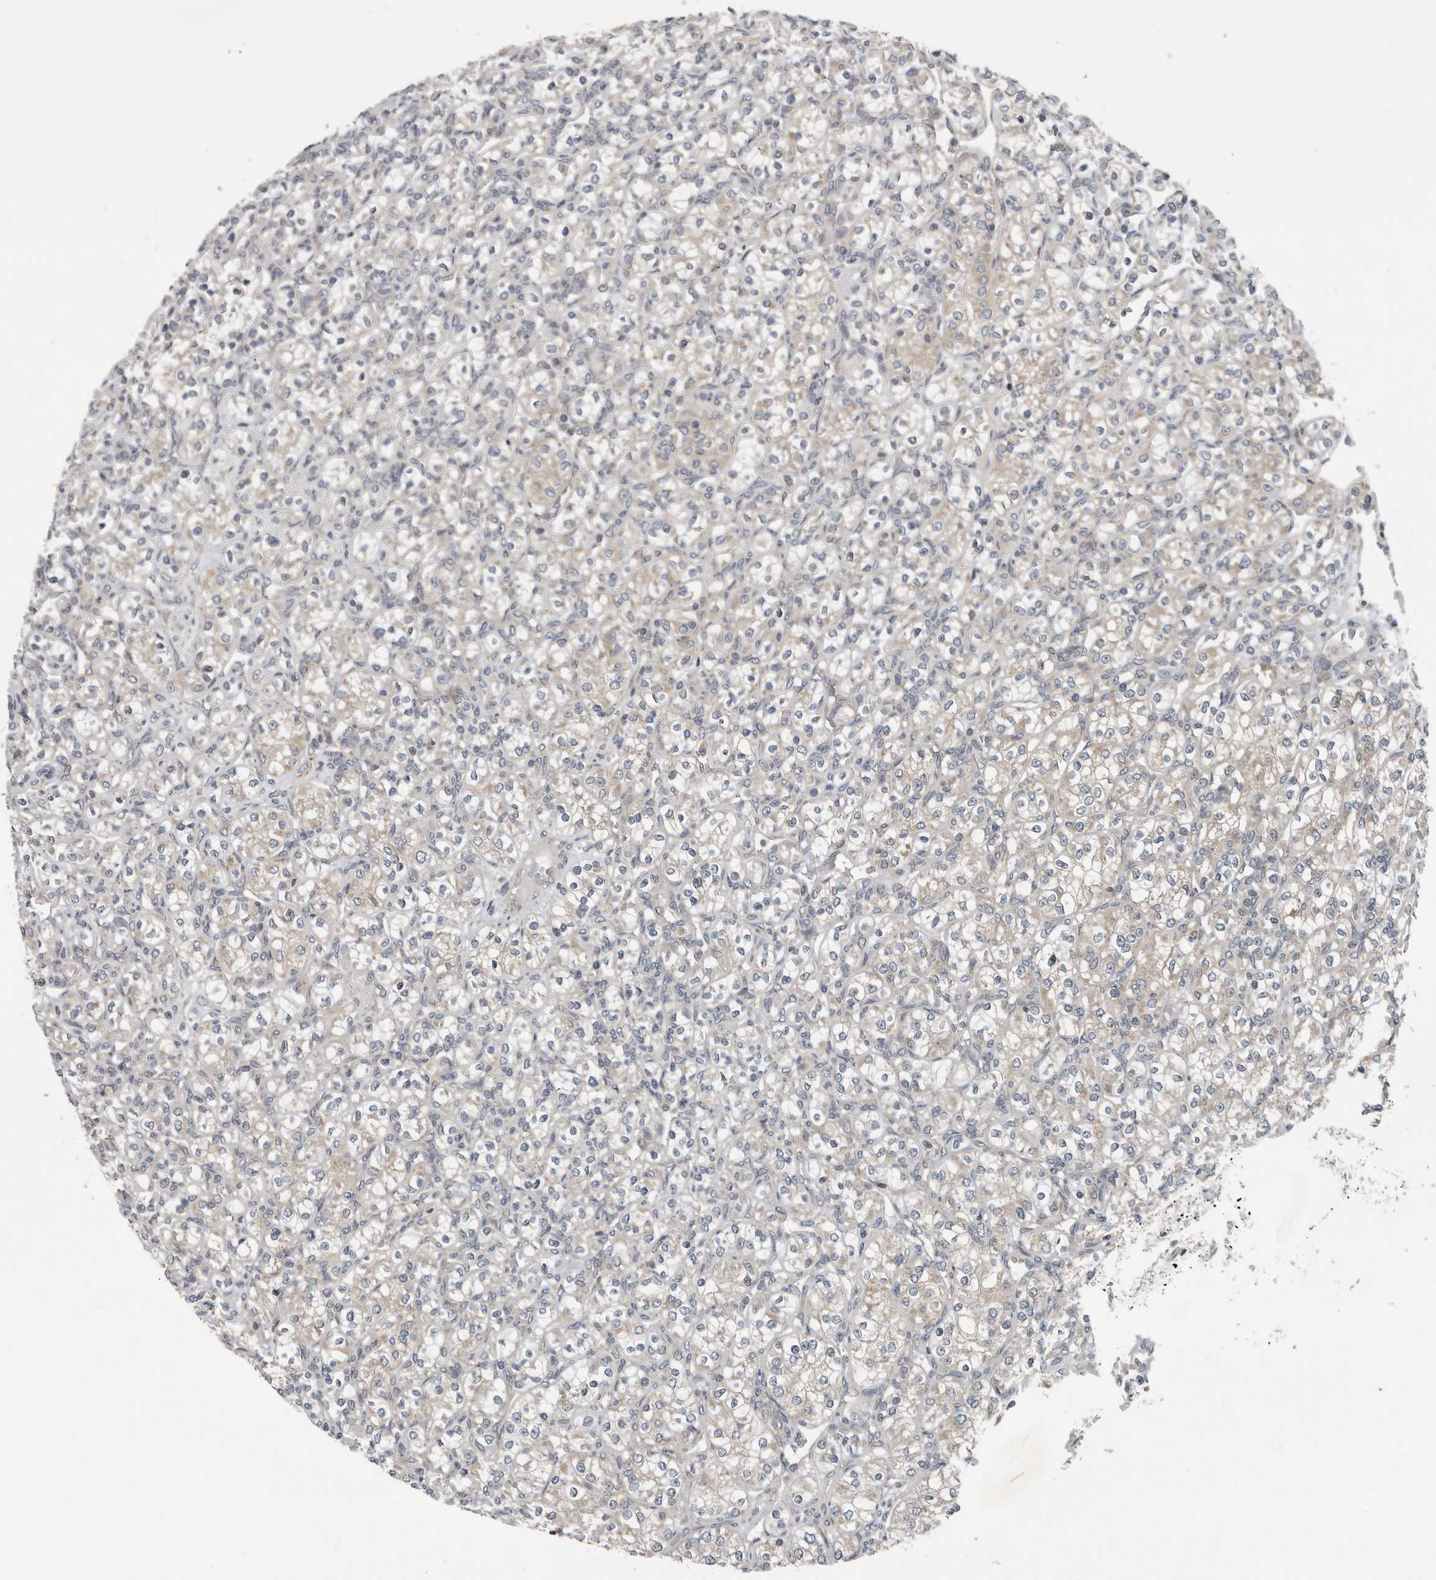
{"staining": {"intensity": "weak", "quantity": "<25%", "location": "cytoplasmic/membranous"}, "tissue": "renal cancer", "cell_type": "Tumor cells", "image_type": "cancer", "snomed": [{"axis": "morphology", "description": "Adenocarcinoma, NOS"}, {"axis": "topography", "description": "Kidney"}], "caption": "There is no significant positivity in tumor cells of adenocarcinoma (renal). (DAB IHC visualized using brightfield microscopy, high magnification).", "gene": "TMEM199", "patient": {"sex": "male", "age": 77}}